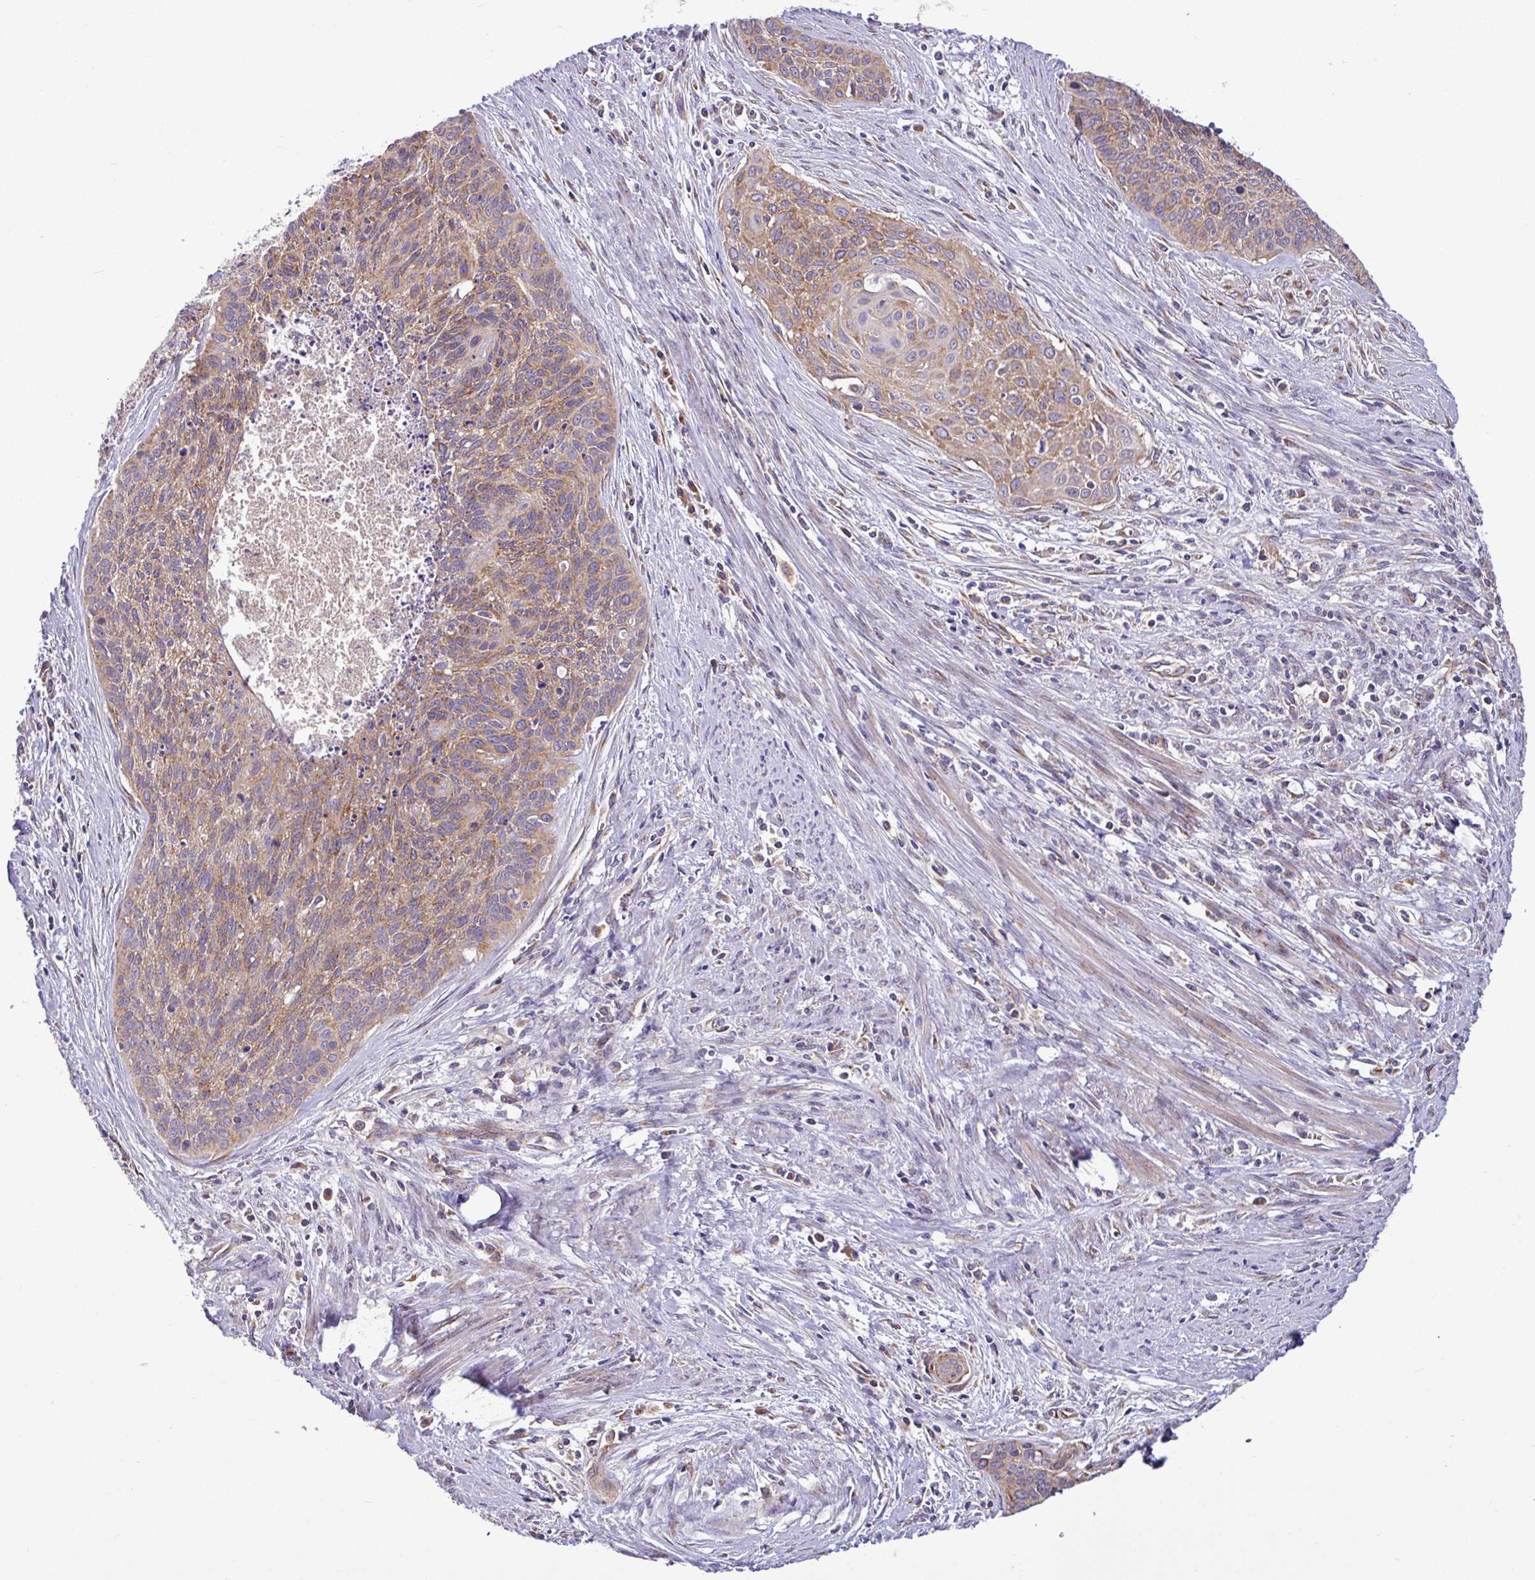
{"staining": {"intensity": "moderate", "quantity": ">75%", "location": "cytoplasmic/membranous"}, "tissue": "cervical cancer", "cell_type": "Tumor cells", "image_type": "cancer", "snomed": [{"axis": "morphology", "description": "Squamous cell carcinoma, NOS"}, {"axis": "topography", "description": "Cervix"}], "caption": "IHC of human cervical cancer (squamous cell carcinoma) exhibits medium levels of moderate cytoplasmic/membranous staining in approximately >75% of tumor cells. Nuclei are stained in blue.", "gene": "LSM12", "patient": {"sex": "female", "age": 55}}